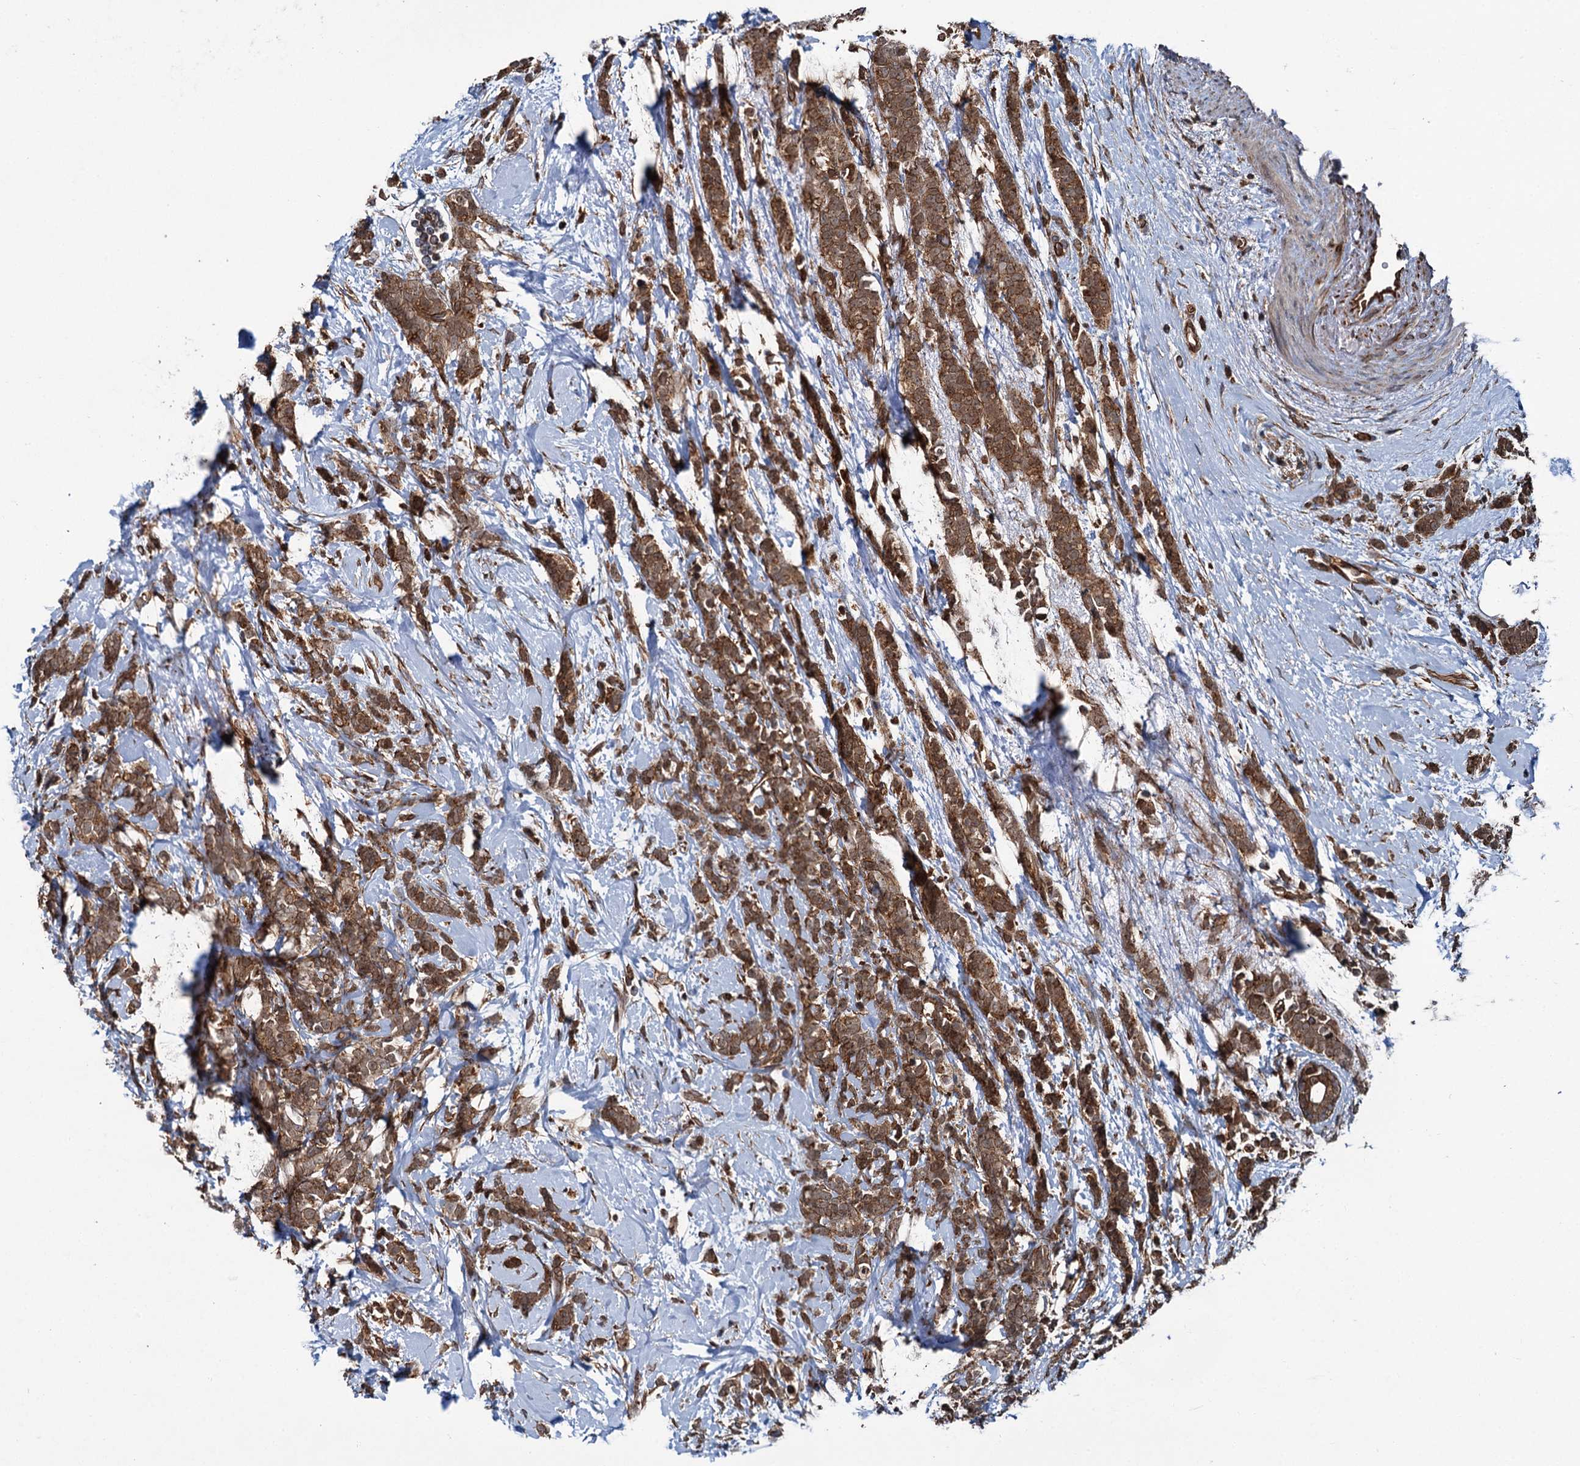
{"staining": {"intensity": "moderate", "quantity": ">75%", "location": "cytoplasmic/membranous"}, "tissue": "breast cancer", "cell_type": "Tumor cells", "image_type": "cancer", "snomed": [{"axis": "morphology", "description": "Lobular carcinoma"}, {"axis": "topography", "description": "Breast"}], "caption": "Immunohistochemical staining of human breast cancer shows moderate cytoplasmic/membranous protein staining in about >75% of tumor cells.", "gene": "ZFYVE19", "patient": {"sex": "female", "age": 58}}